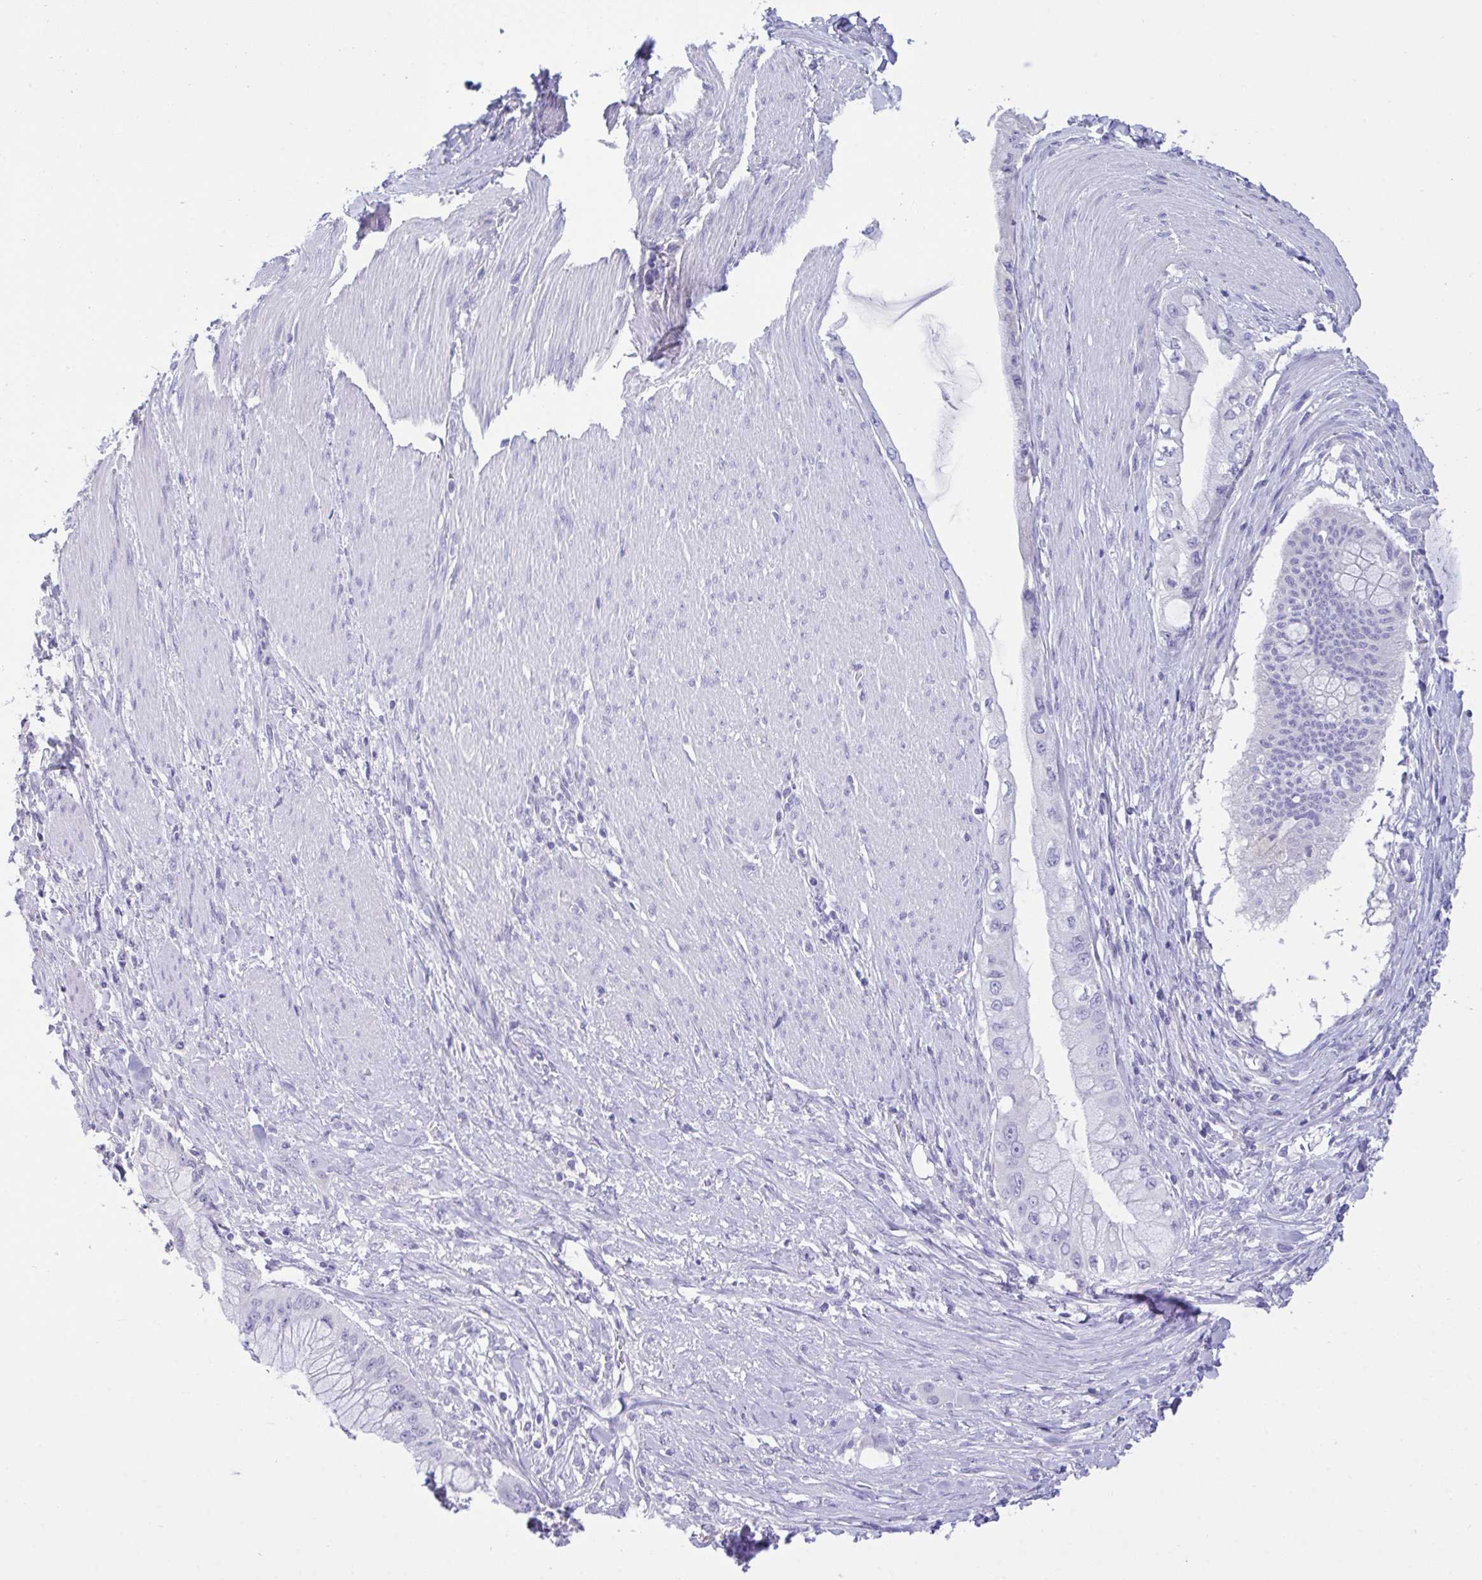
{"staining": {"intensity": "negative", "quantity": "none", "location": "none"}, "tissue": "pancreatic cancer", "cell_type": "Tumor cells", "image_type": "cancer", "snomed": [{"axis": "morphology", "description": "Adenocarcinoma, NOS"}, {"axis": "topography", "description": "Pancreas"}], "caption": "This is an IHC micrograph of pancreatic cancer. There is no staining in tumor cells.", "gene": "CA10", "patient": {"sex": "male", "age": 48}}